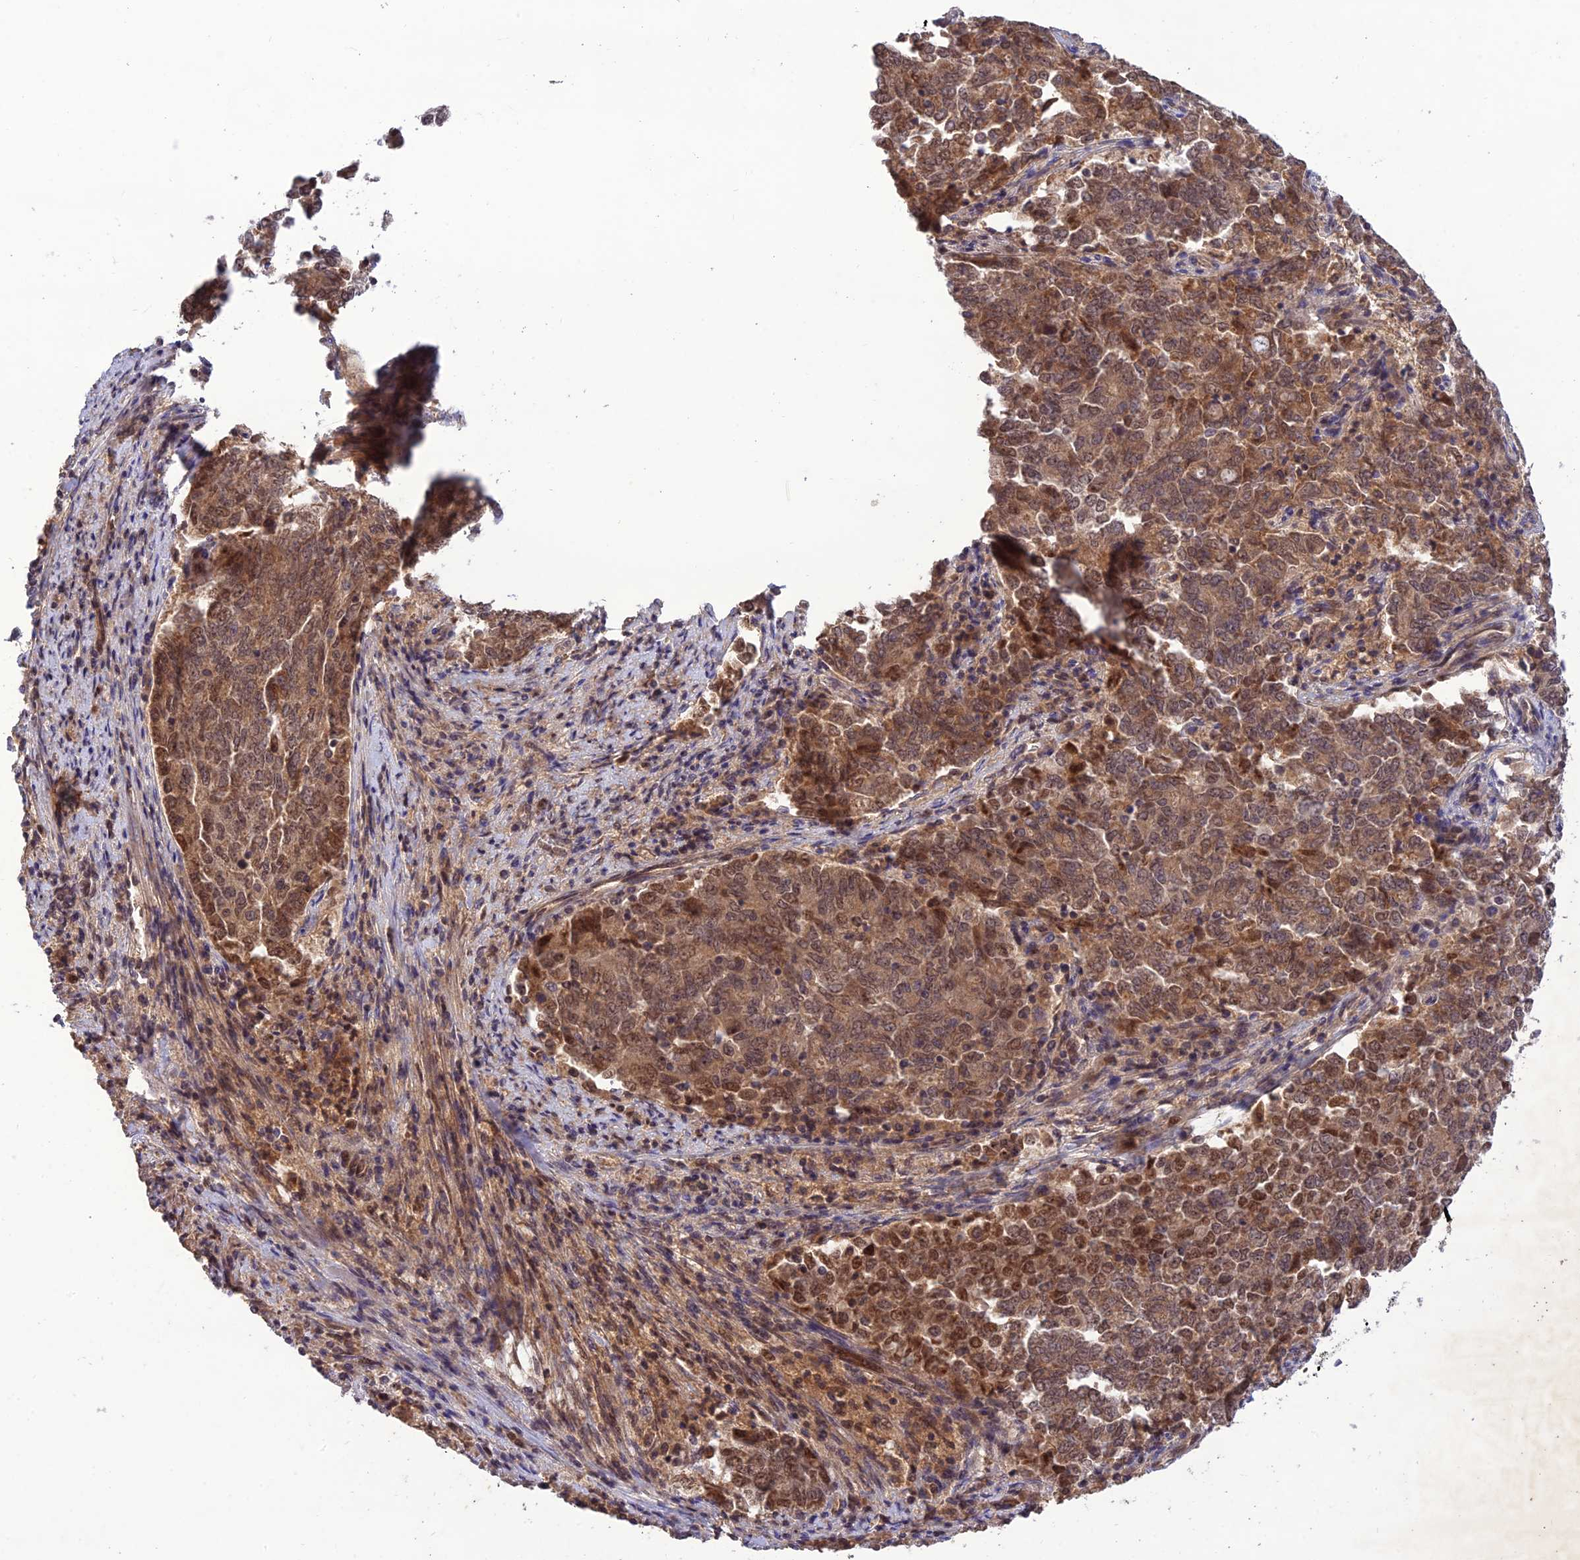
{"staining": {"intensity": "moderate", "quantity": ">75%", "location": "cytoplasmic/membranous,nuclear"}, "tissue": "endometrial cancer", "cell_type": "Tumor cells", "image_type": "cancer", "snomed": [{"axis": "morphology", "description": "Adenocarcinoma, NOS"}, {"axis": "topography", "description": "Endometrium"}], "caption": "Immunohistochemistry (IHC) of human endometrial cancer (adenocarcinoma) shows medium levels of moderate cytoplasmic/membranous and nuclear staining in approximately >75% of tumor cells. The protein is shown in brown color, while the nuclei are stained blue.", "gene": "REV1", "patient": {"sex": "female", "age": 80}}